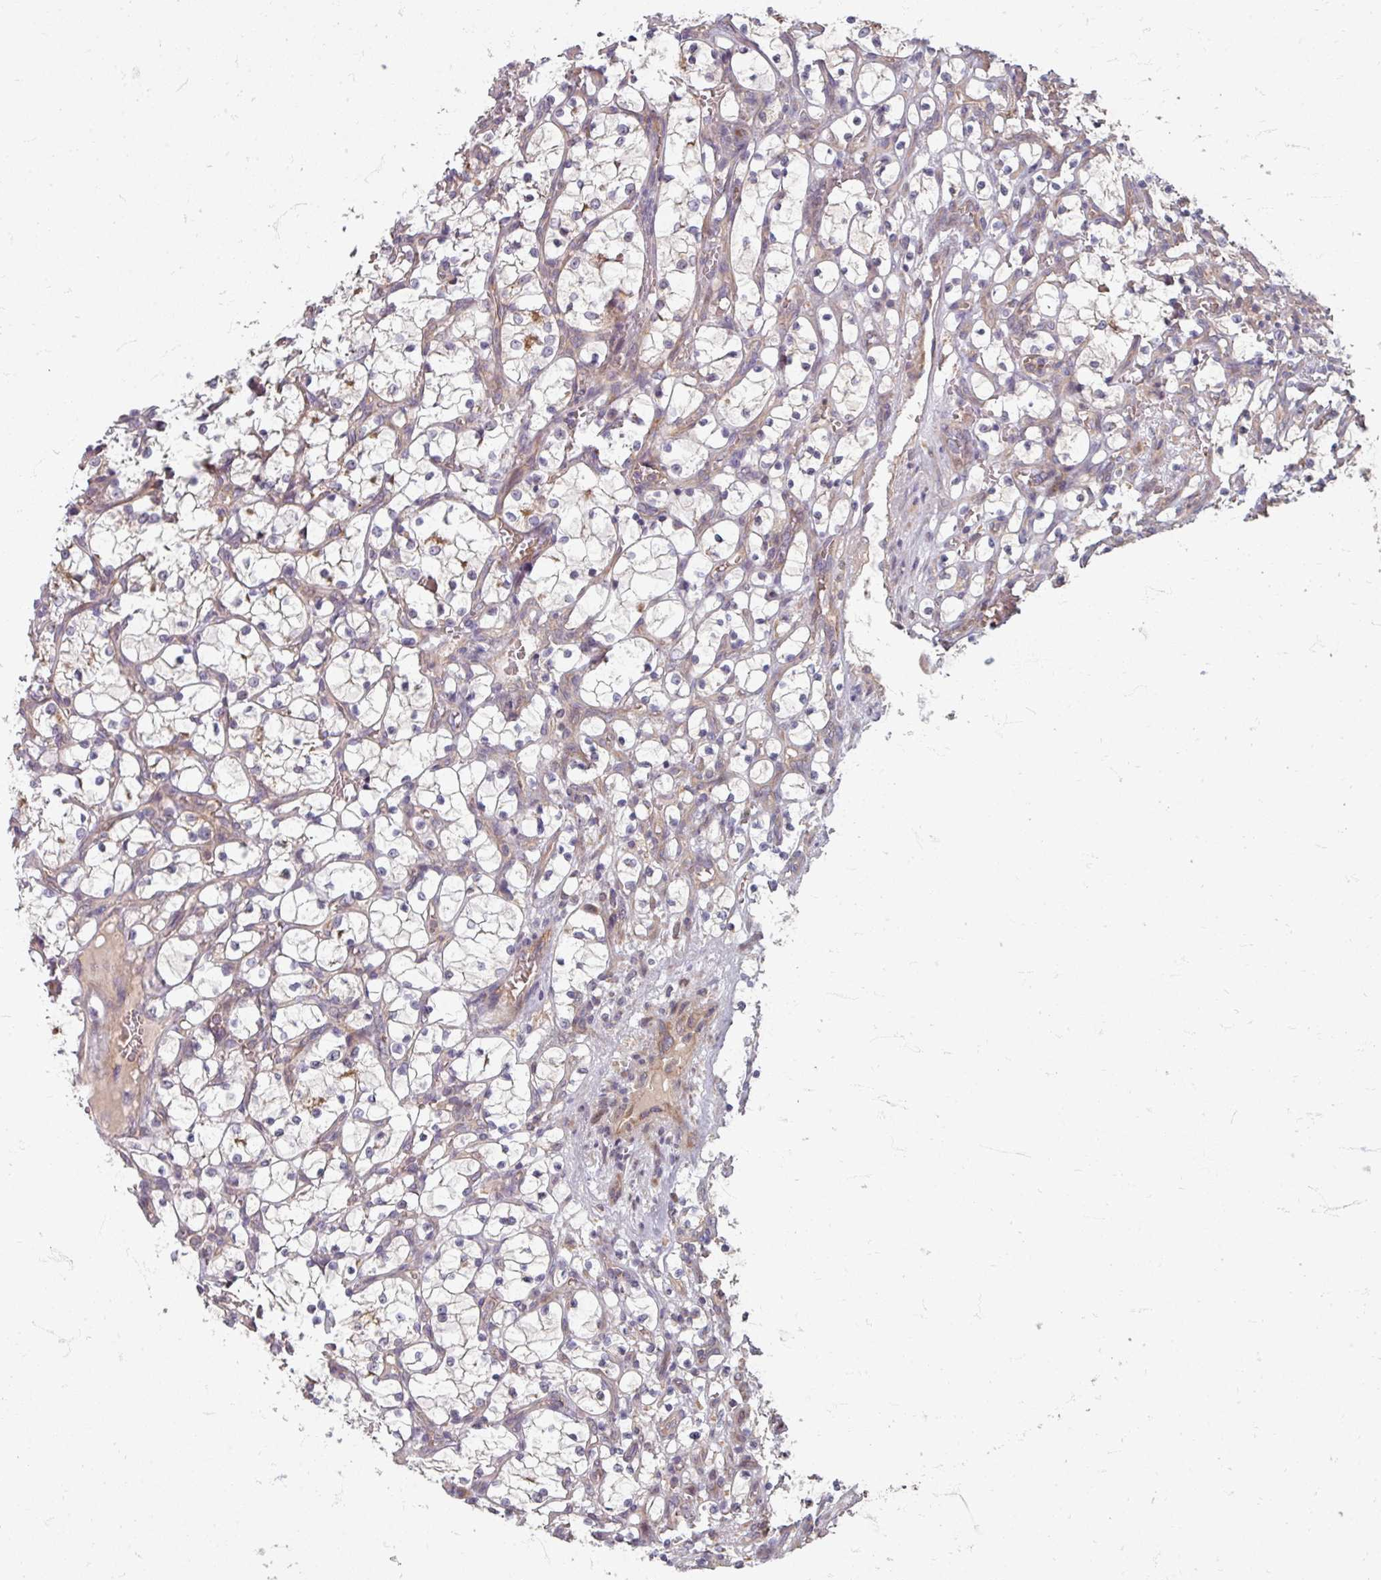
{"staining": {"intensity": "weak", "quantity": "<25%", "location": "cytoplasmic/membranous"}, "tissue": "renal cancer", "cell_type": "Tumor cells", "image_type": "cancer", "snomed": [{"axis": "morphology", "description": "Adenocarcinoma, NOS"}, {"axis": "topography", "description": "Kidney"}], "caption": "This is an immunohistochemistry micrograph of renal adenocarcinoma. There is no staining in tumor cells.", "gene": "STAM", "patient": {"sex": "female", "age": 69}}